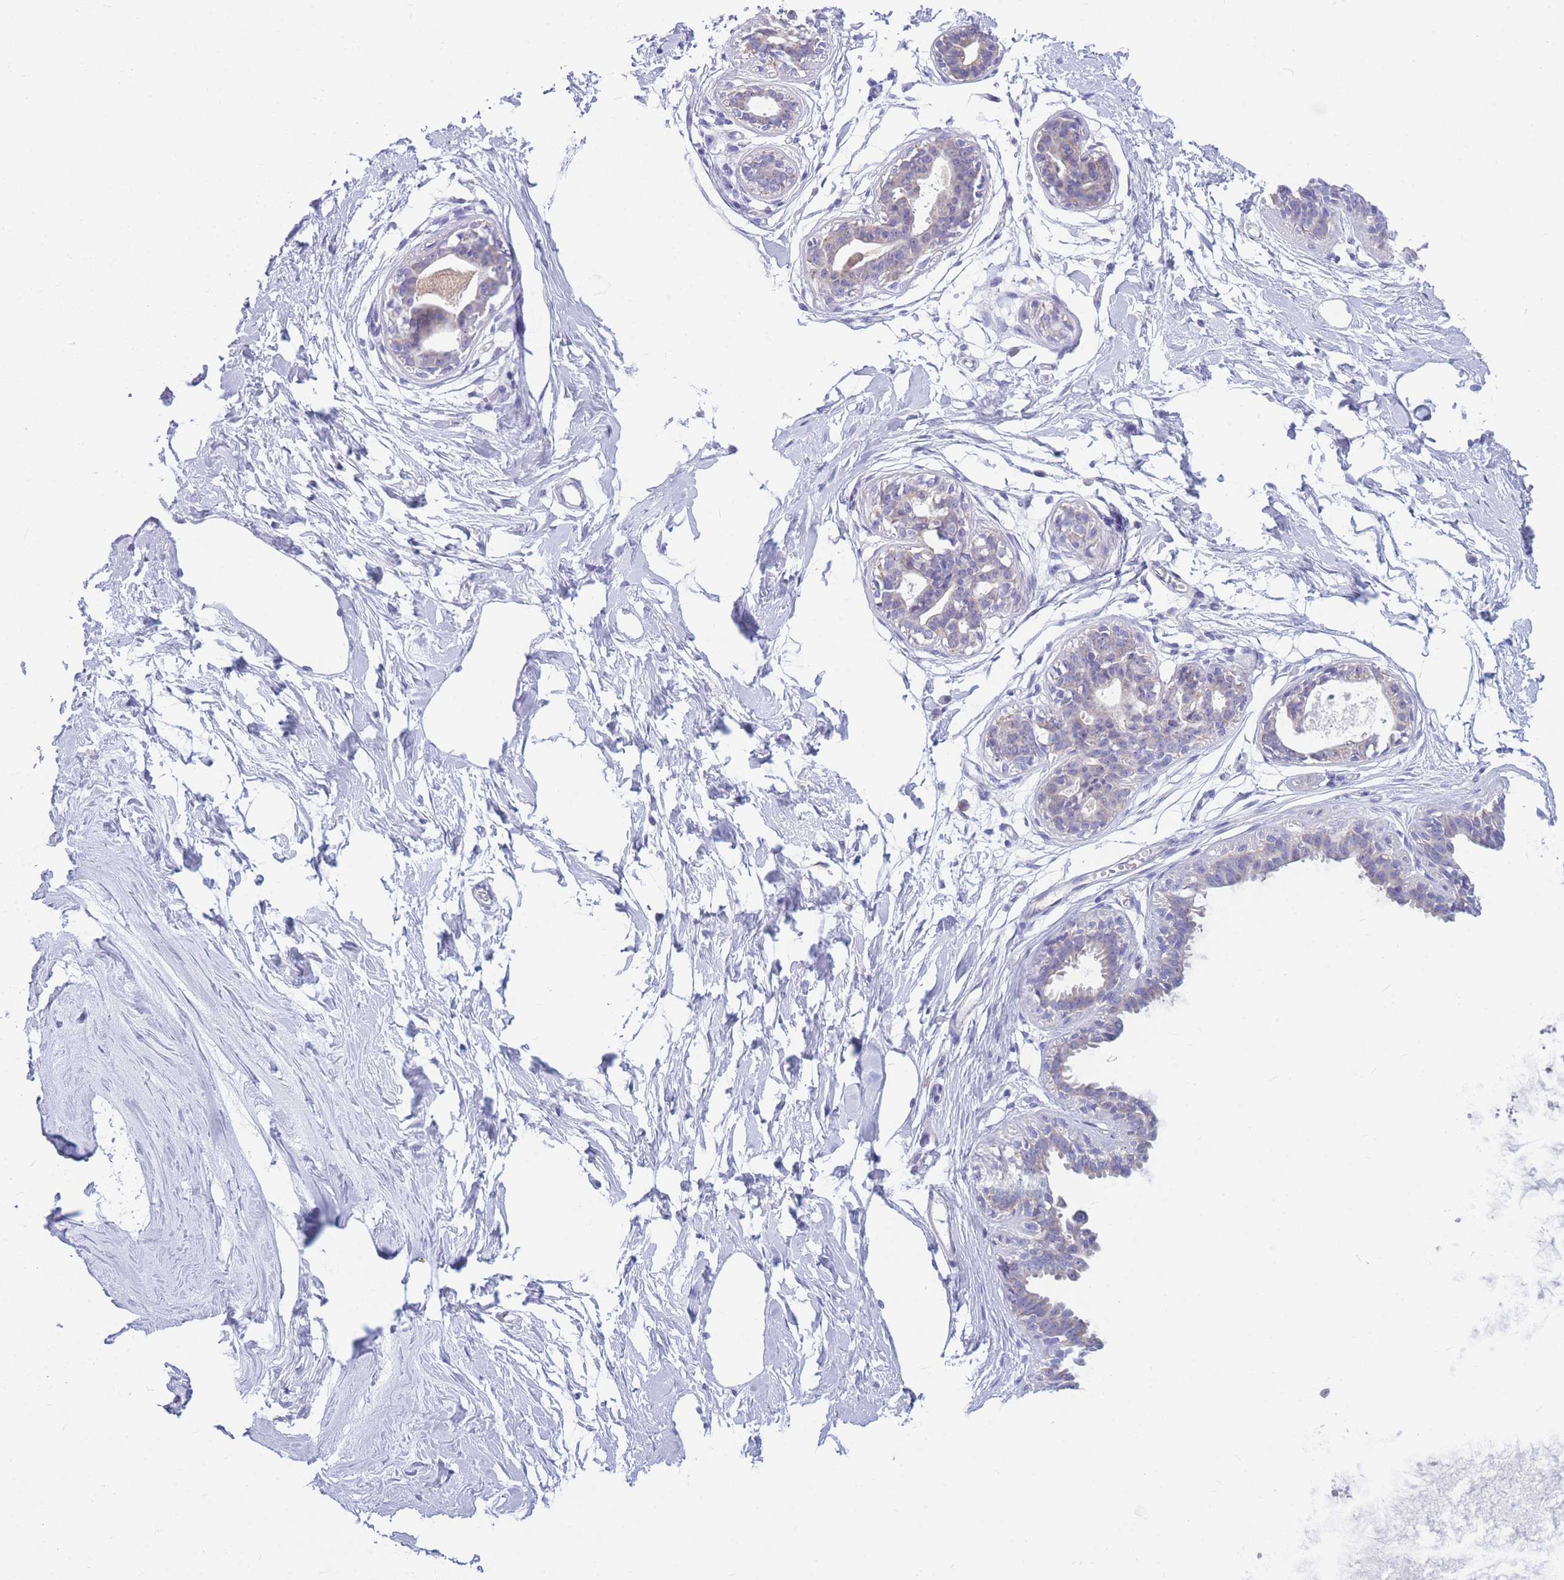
{"staining": {"intensity": "negative", "quantity": "none", "location": "none"}, "tissue": "breast", "cell_type": "Adipocytes", "image_type": "normal", "snomed": [{"axis": "morphology", "description": "Normal tissue, NOS"}, {"axis": "topography", "description": "Breast"}], "caption": "Adipocytes show no significant protein staining in benign breast. The staining was performed using DAB to visualize the protein expression in brown, while the nuclei were stained in blue with hematoxylin (Magnification: 20x).", "gene": "DHRS11", "patient": {"sex": "female", "age": 45}}